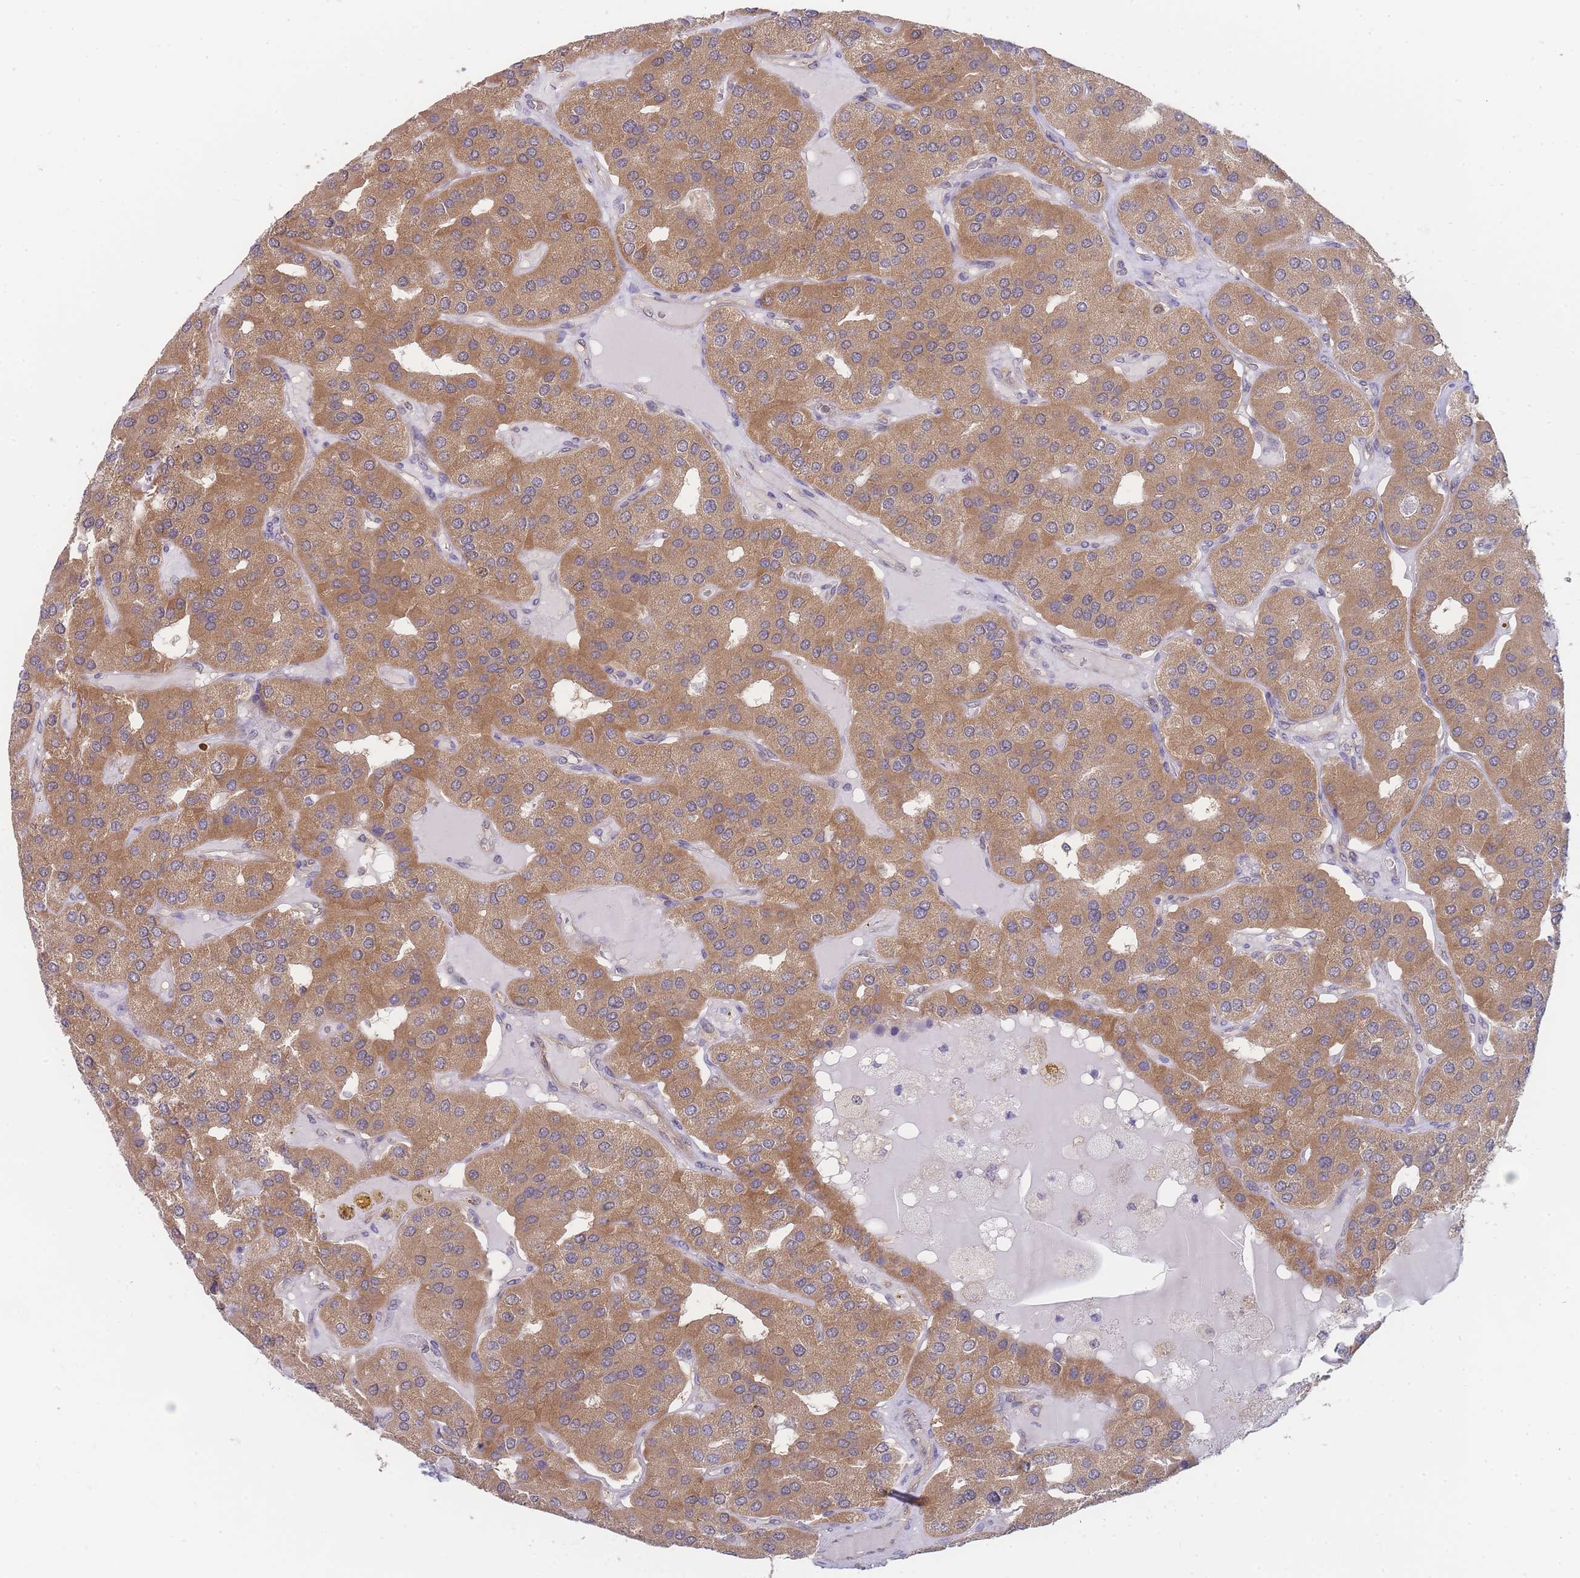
{"staining": {"intensity": "moderate", "quantity": ">75%", "location": "cytoplasmic/membranous"}, "tissue": "parathyroid gland", "cell_type": "Glandular cells", "image_type": "normal", "snomed": [{"axis": "morphology", "description": "Normal tissue, NOS"}, {"axis": "morphology", "description": "Adenoma, NOS"}, {"axis": "topography", "description": "Parathyroid gland"}], "caption": "Immunohistochemical staining of normal human parathyroid gland exhibits >75% levels of moderate cytoplasmic/membranous protein expression in about >75% of glandular cells.", "gene": "MRPS18B", "patient": {"sex": "female", "age": 86}}